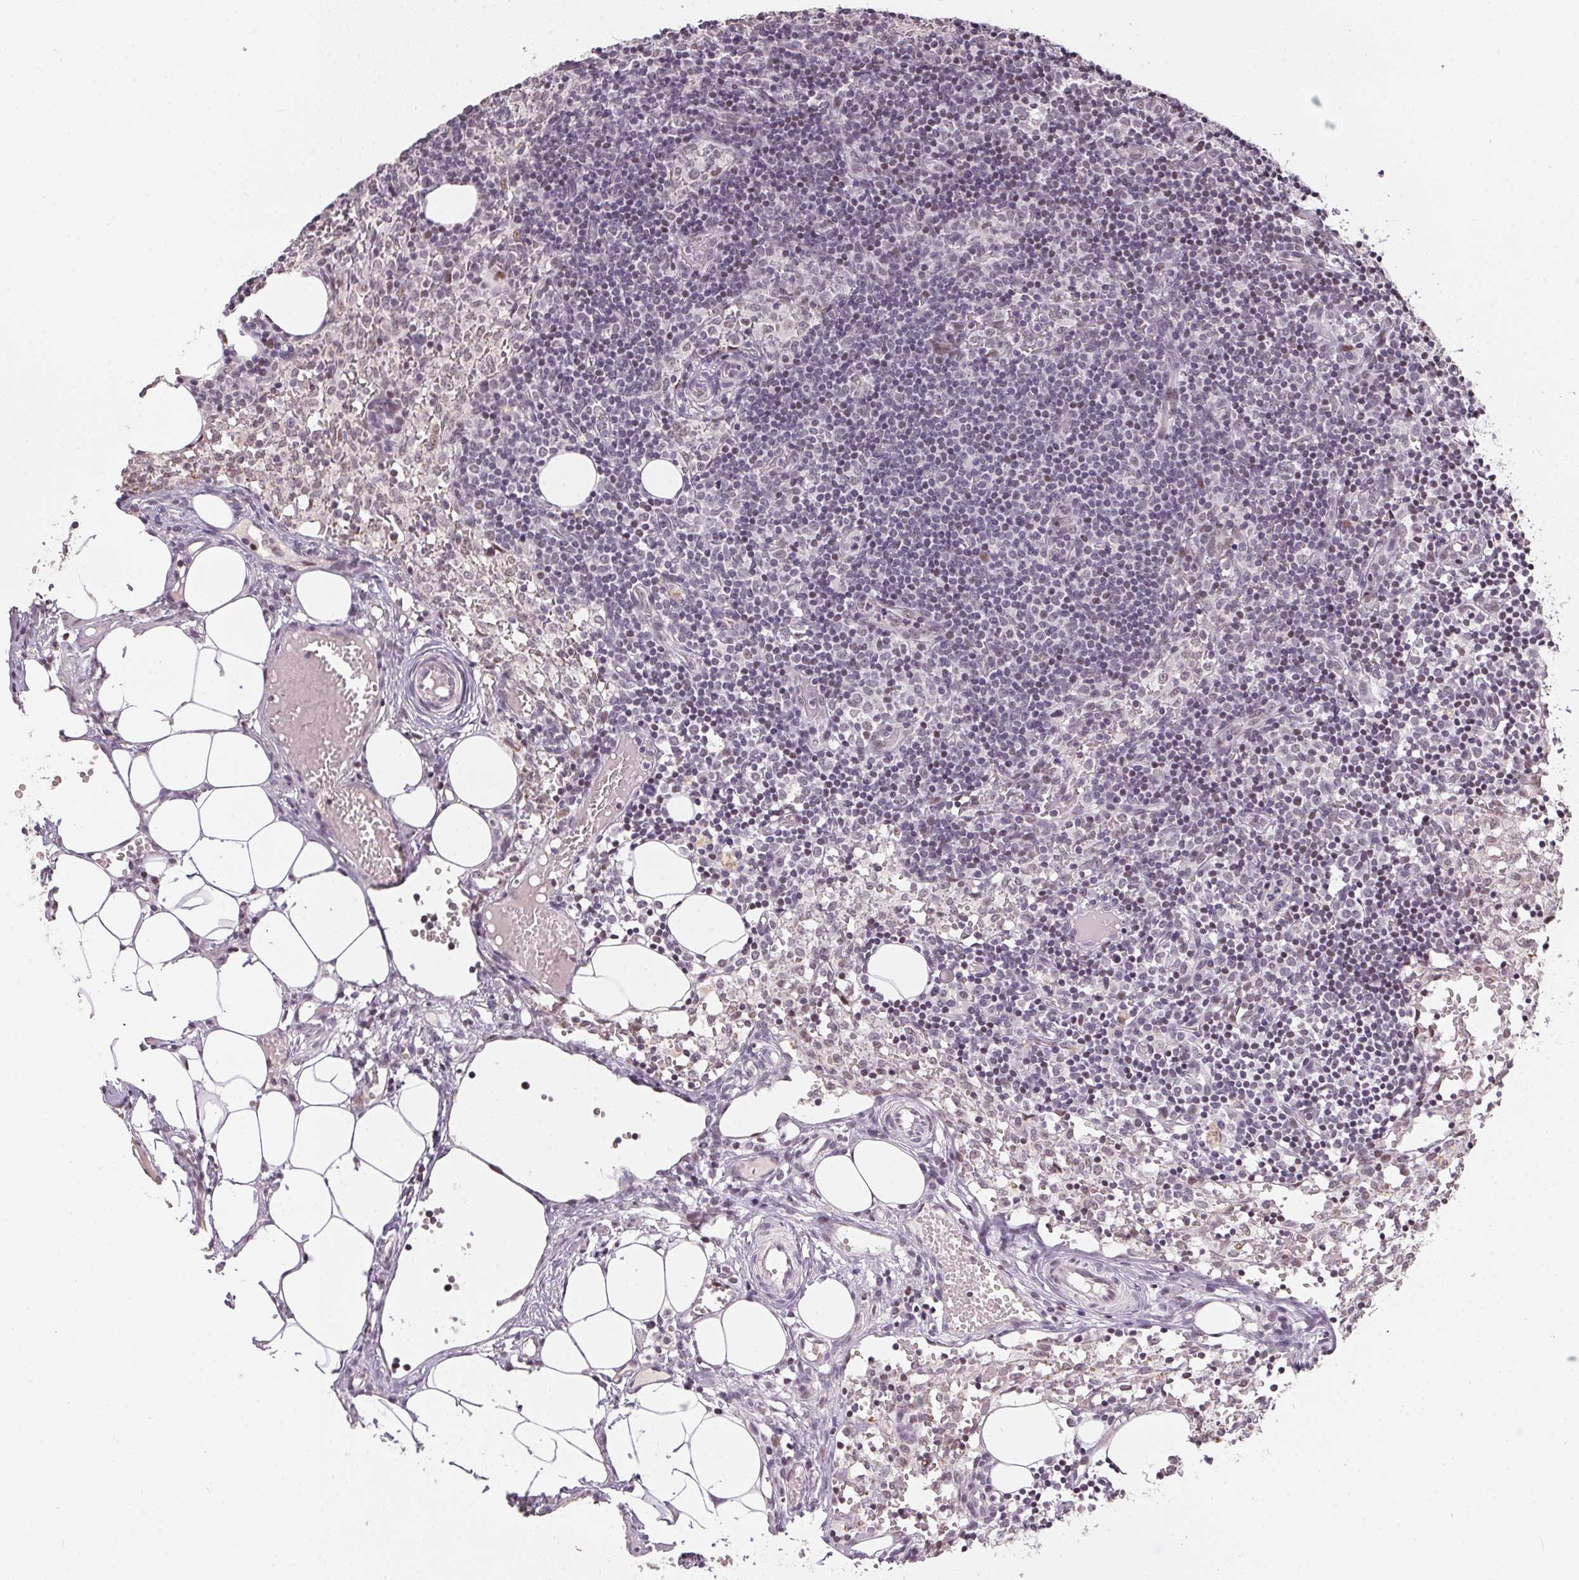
{"staining": {"intensity": "negative", "quantity": "none", "location": "none"}, "tissue": "lymph node", "cell_type": "Germinal center cells", "image_type": "normal", "snomed": [{"axis": "morphology", "description": "Normal tissue, NOS"}, {"axis": "topography", "description": "Lymph node"}], "caption": "Image shows no protein expression in germinal center cells of benign lymph node. (DAB (3,3'-diaminobenzidine) immunohistochemistry (IHC) with hematoxylin counter stain).", "gene": "KDM4D", "patient": {"sex": "female", "age": 41}}